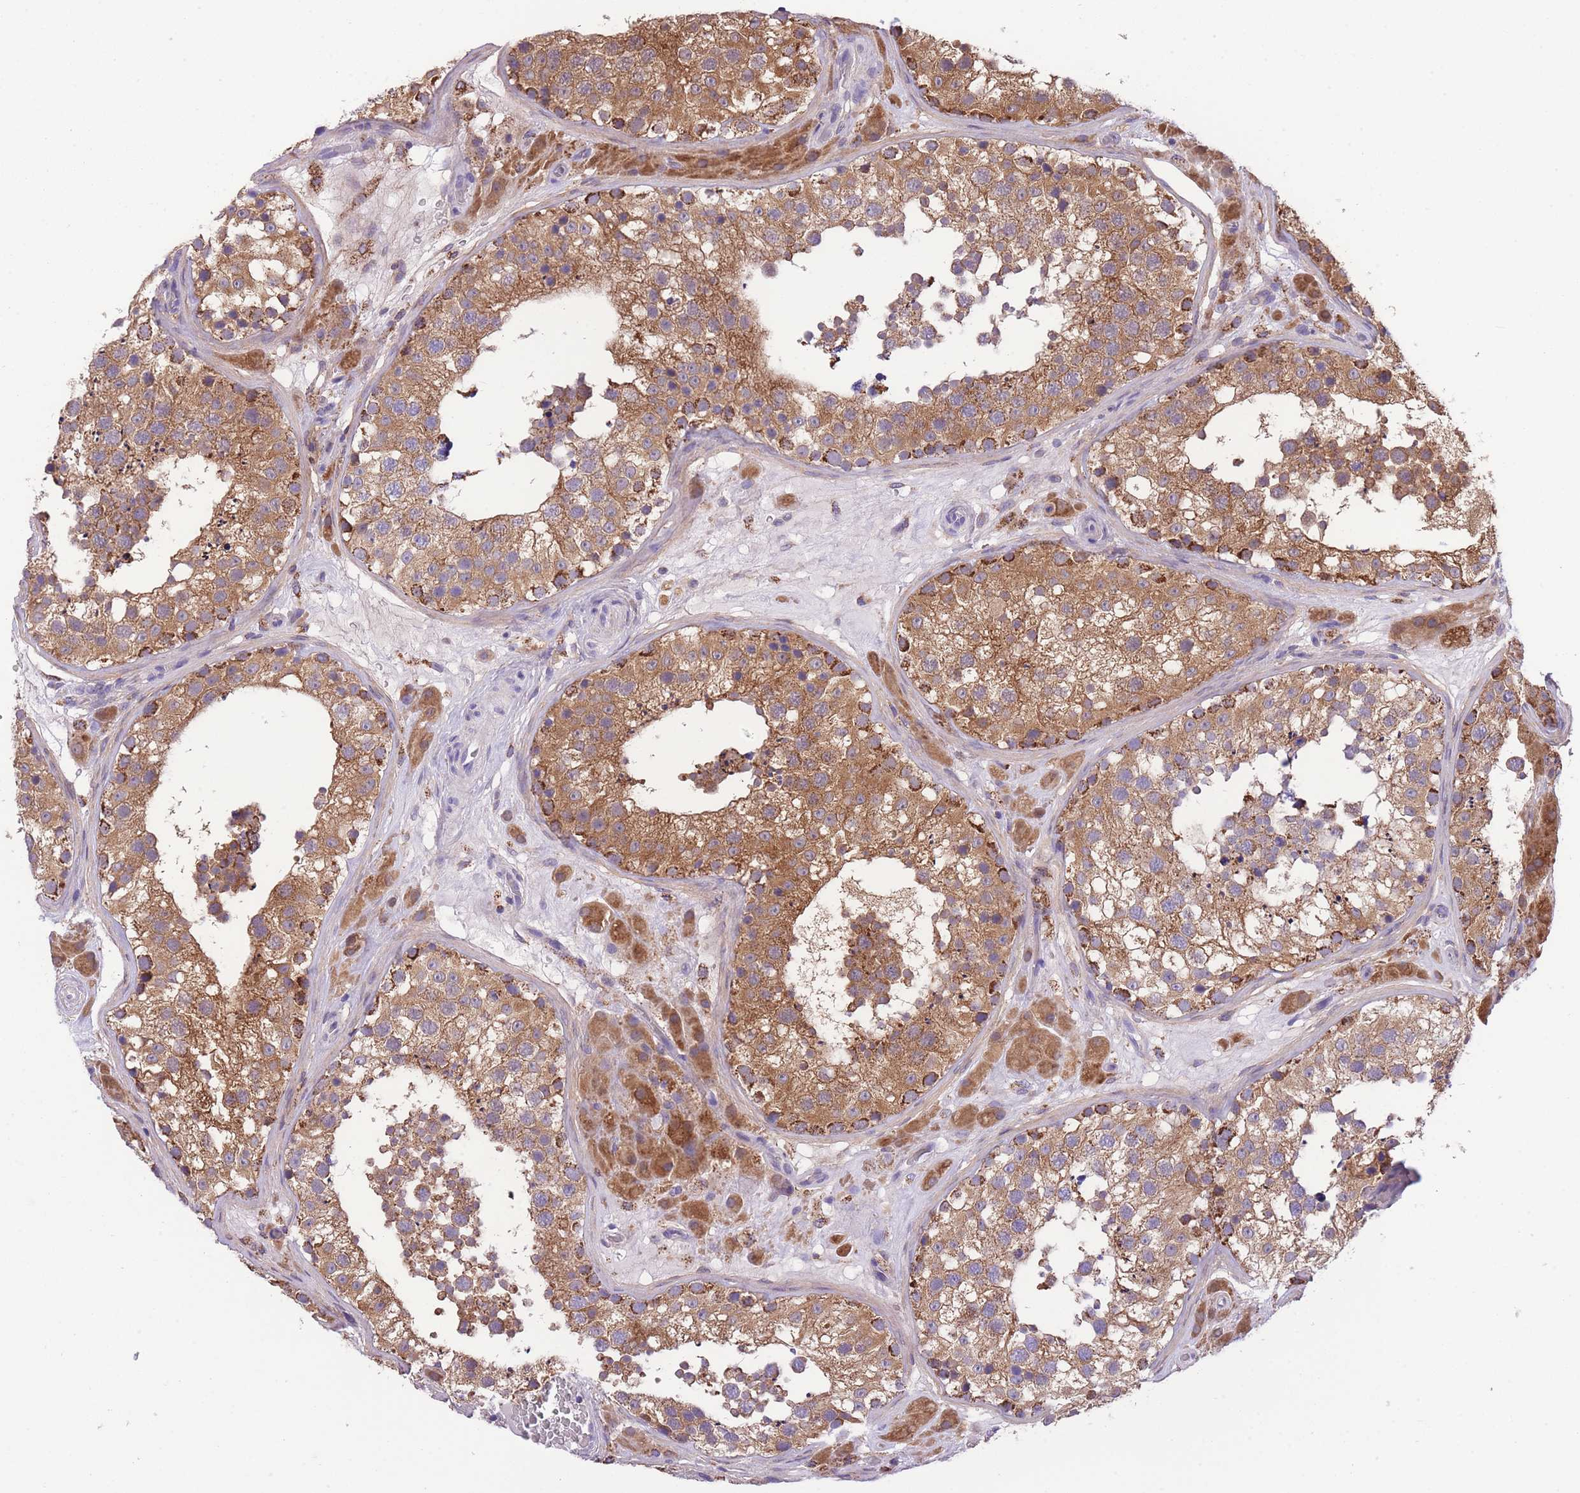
{"staining": {"intensity": "strong", "quantity": ">75%", "location": "cytoplasmic/membranous"}, "tissue": "testis", "cell_type": "Cells in seminiferous ducts", "image_type": "normal", "snomed": [{"axis": "morphology", "description": "Normal tissue, NOS"}, {"axis": "topography", "description": "Testis"}], "caption": "Approximately >75% of cells in seminiferous ducts in unremarkable human testis reveal strong cytoplasmic/membranous protein staining as visualized by brown immunohistochemical staining.", "gene": "ST3GAL3", "patient": {"sex": "male", "age": 26}}